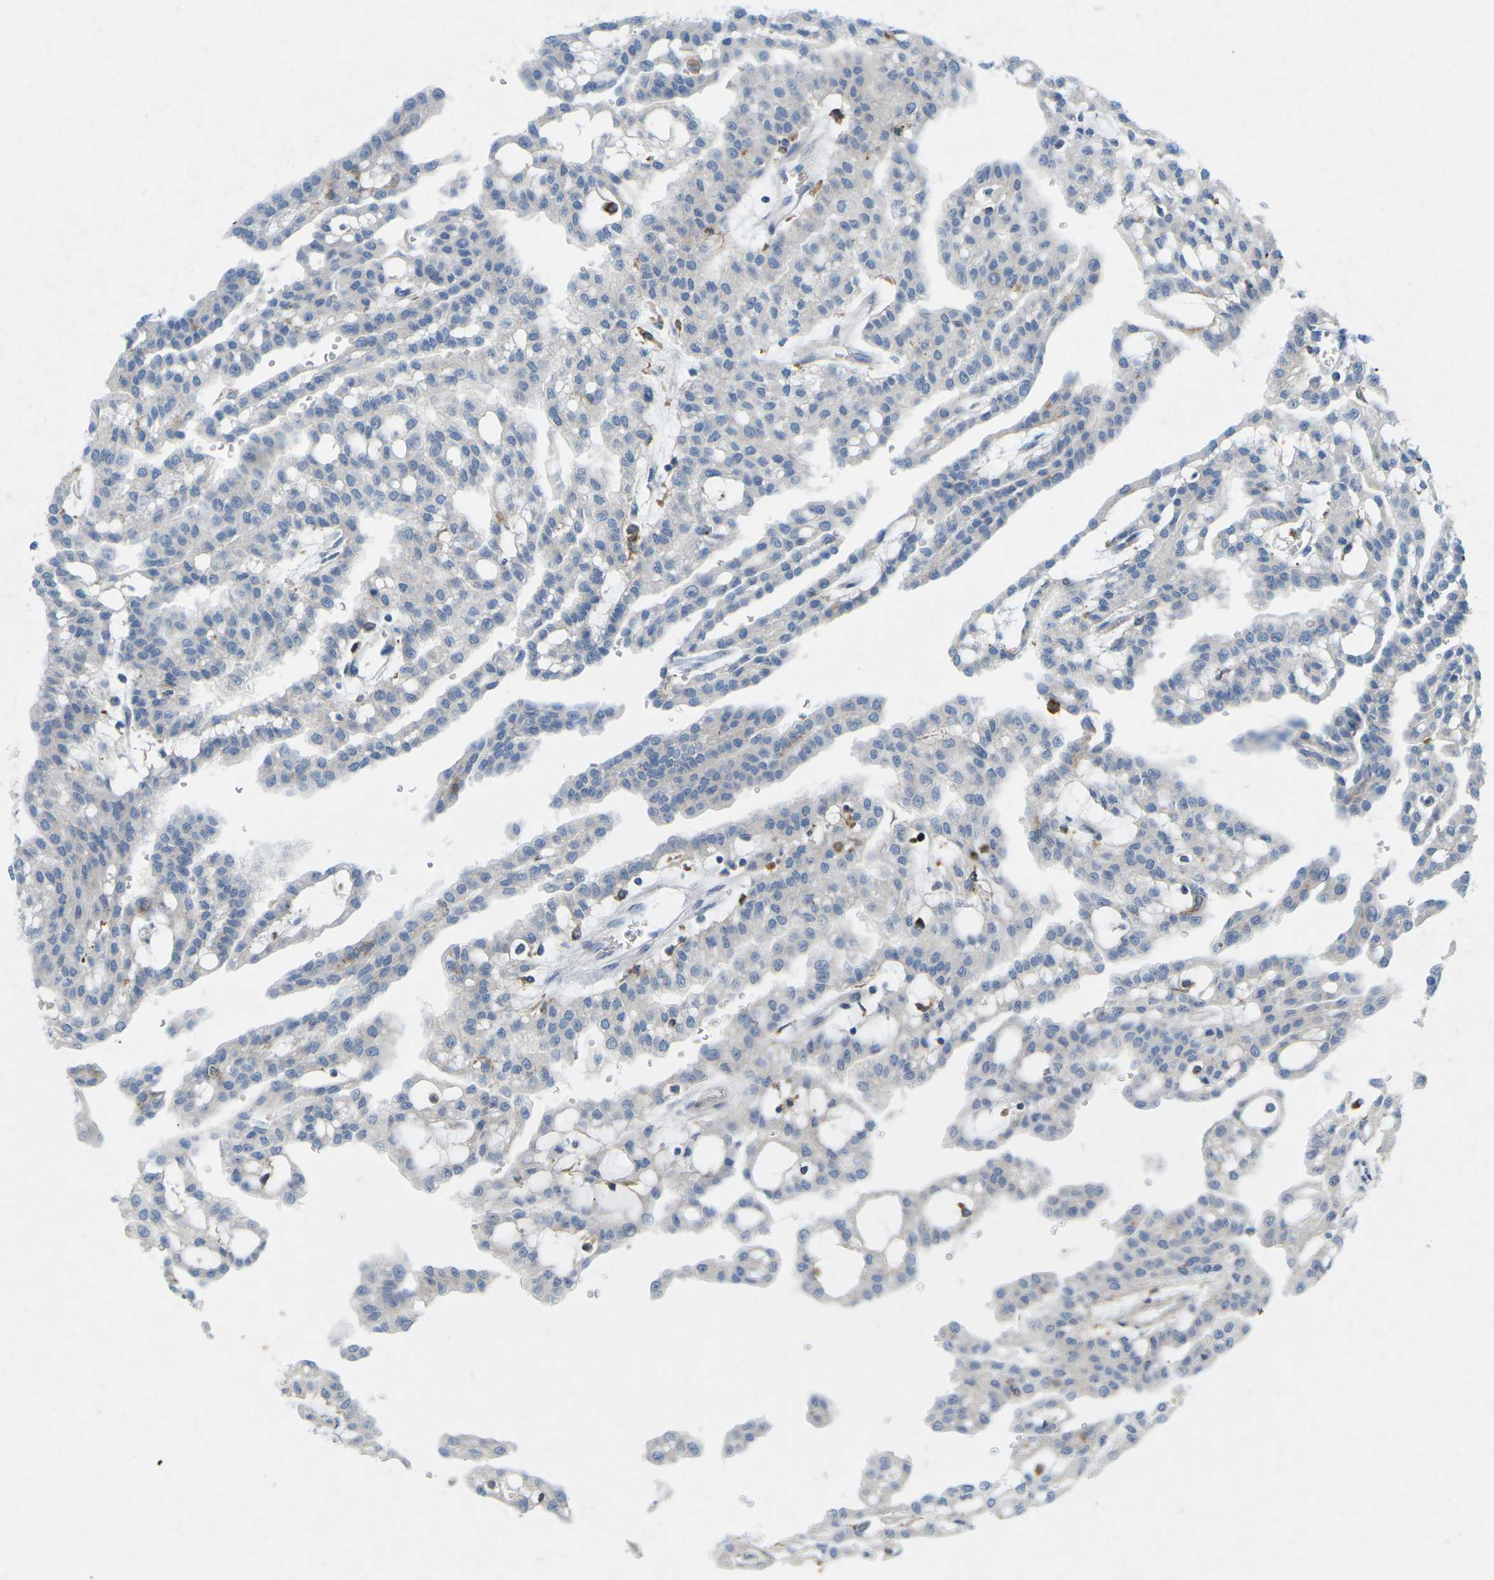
{"staining": {"intensity": "negative", "quantity": "none", "location": "none"}, "tissue": "renal cancer", "cell_type": "Tumor cells", "image_type": "cancer", "snomed": [{"axis": "morphology", "description": "Adenocarcinoma, NOS"}, {"axis": "topography", "description": "Kidney"}], "caption": "Renal cancer (adenocarcinoma) stained for a protein using immunohistochemistry (IHC) demonstrates no expression tumor cells.", "gene": "STK11", "patient": {"sex": "male", "age": 63}}